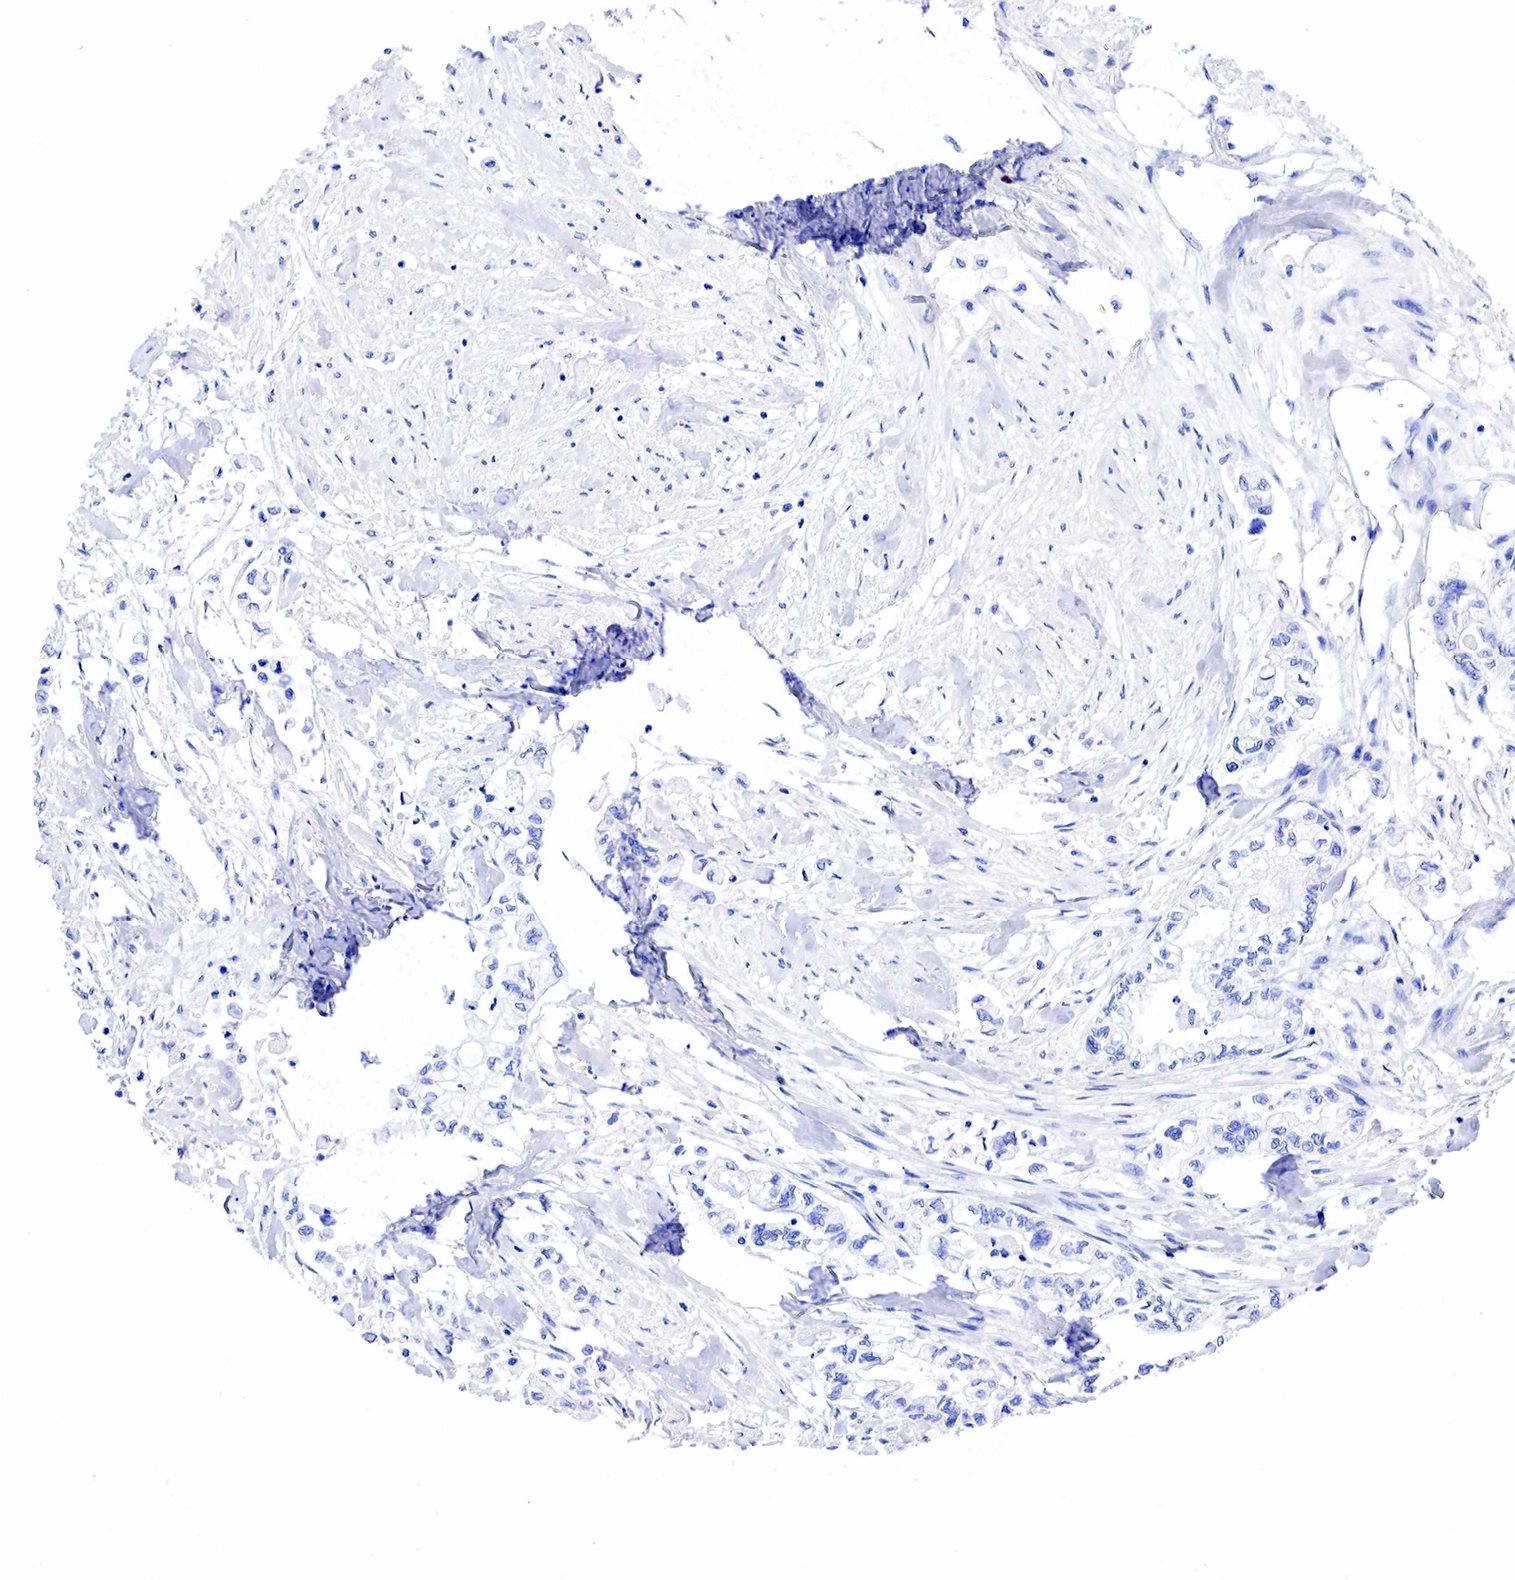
{"staining": {"intensity": "negative", "quantity": "none", "location": "none"}, "tissue": "pancreatic cancer", "cell_type": "Tumor cells", "image_type": "cancer", "snomed": [{"axis": "morphology", "description": "Adenocarcinoma, NOS"}, {"axis": "topography", "description": "Pancreas"}], "caption": "Tumor cells are negative for brown protein staining in pancreatic cancer.", "gene": "KLK3", "patient": {"sex": "male", "age": 79}}